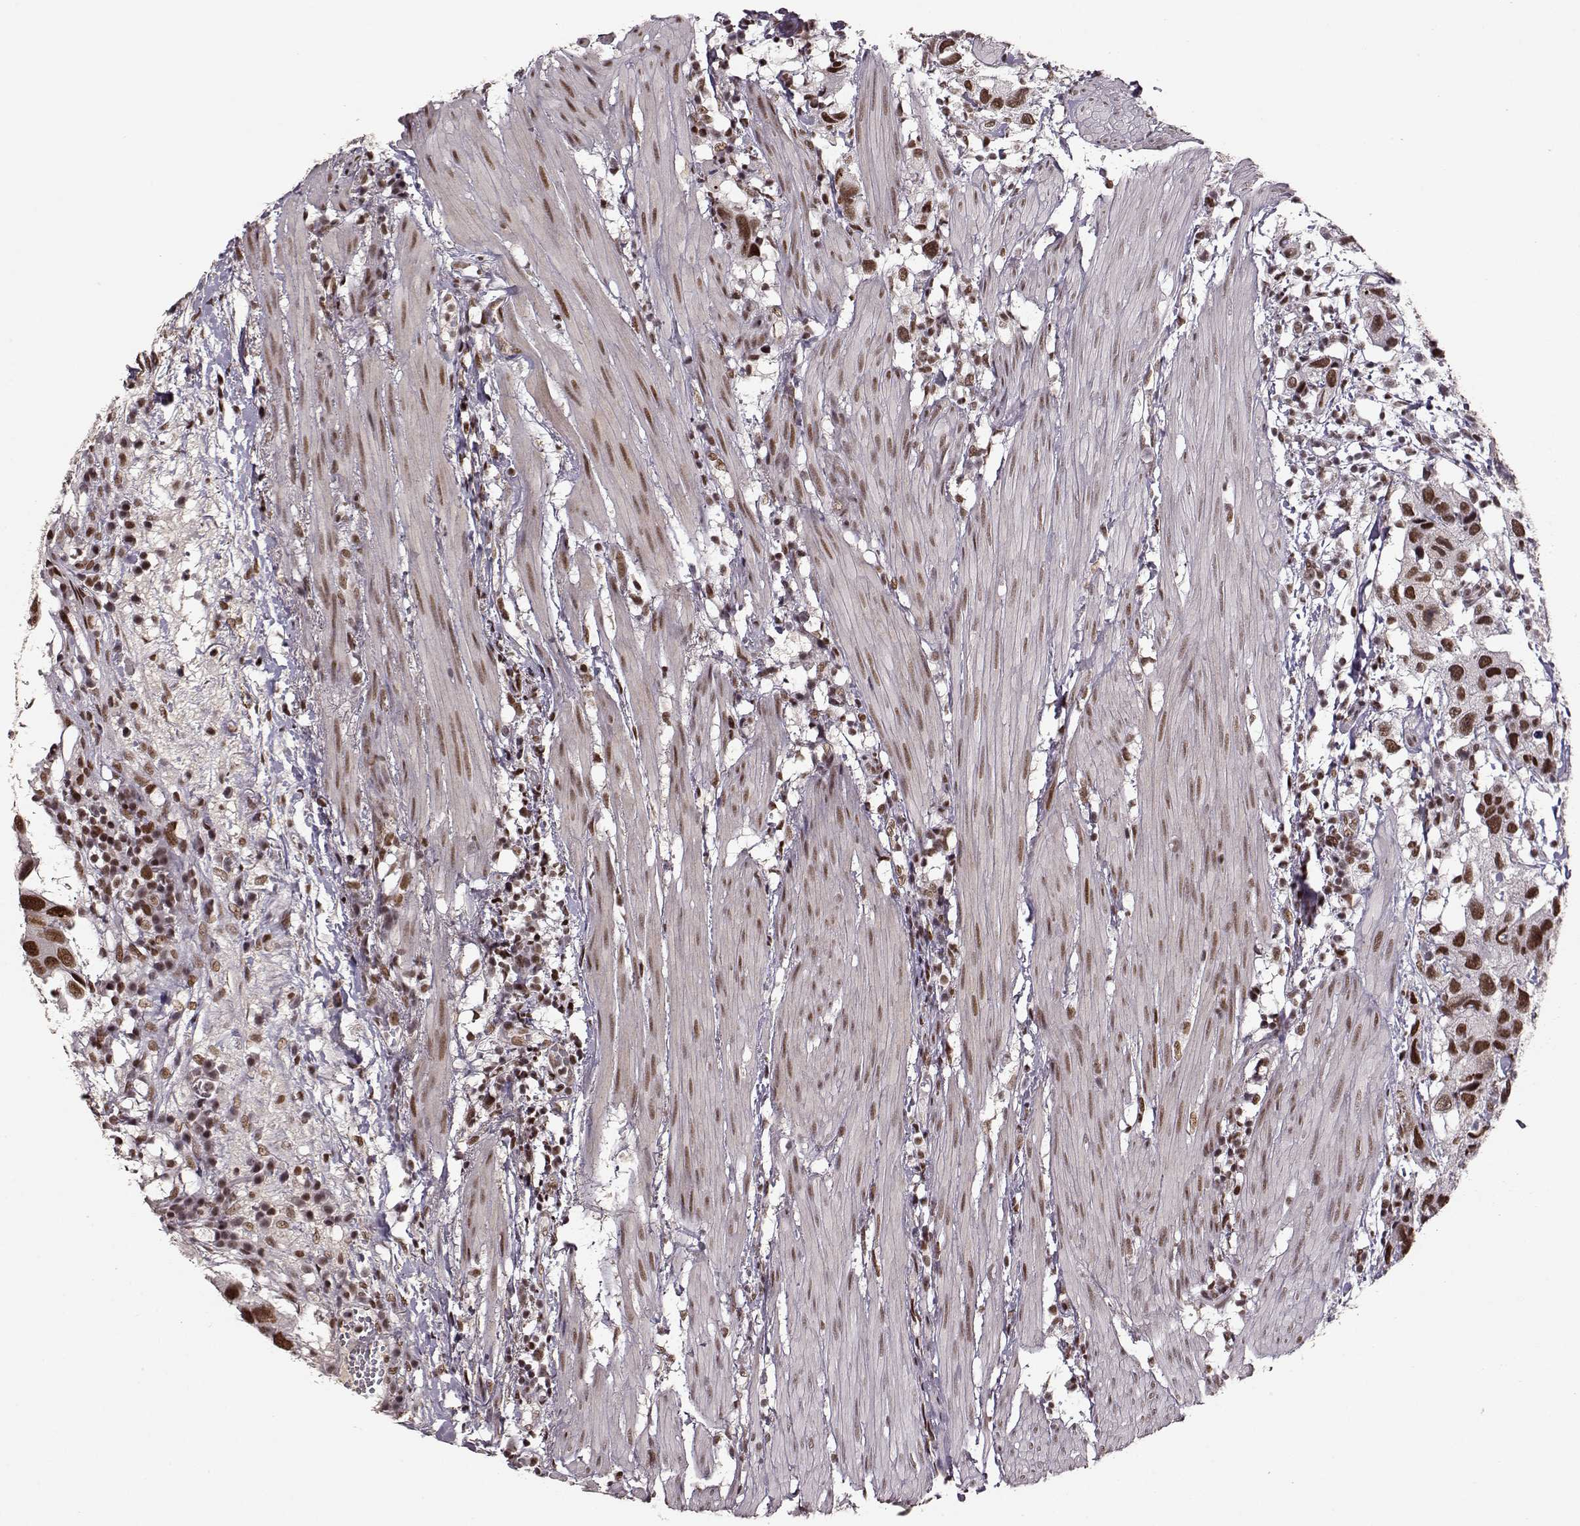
{"staining": {"intensity": "strong", "quantity": ">75%", "location": "nuclear"}, "tissue": "urothelial cancer", "cell_type": "Tumor cells", "image_type": "cancer", "snomed": [{"axis": "morphology", "description": "Urothelial carcinoma, High grade"}, {"axis": "topography", "description": "Urinary bladder"}], "caption": "DAB (3,3'-diaminobenzidine) immunohistochemical staining of human urothelial cancer reveals strong nuclear protein positivity in approximately >75% of tumor cells.", "gene": "RRAGD", "patient": {"sex": "male", "age": 79}}